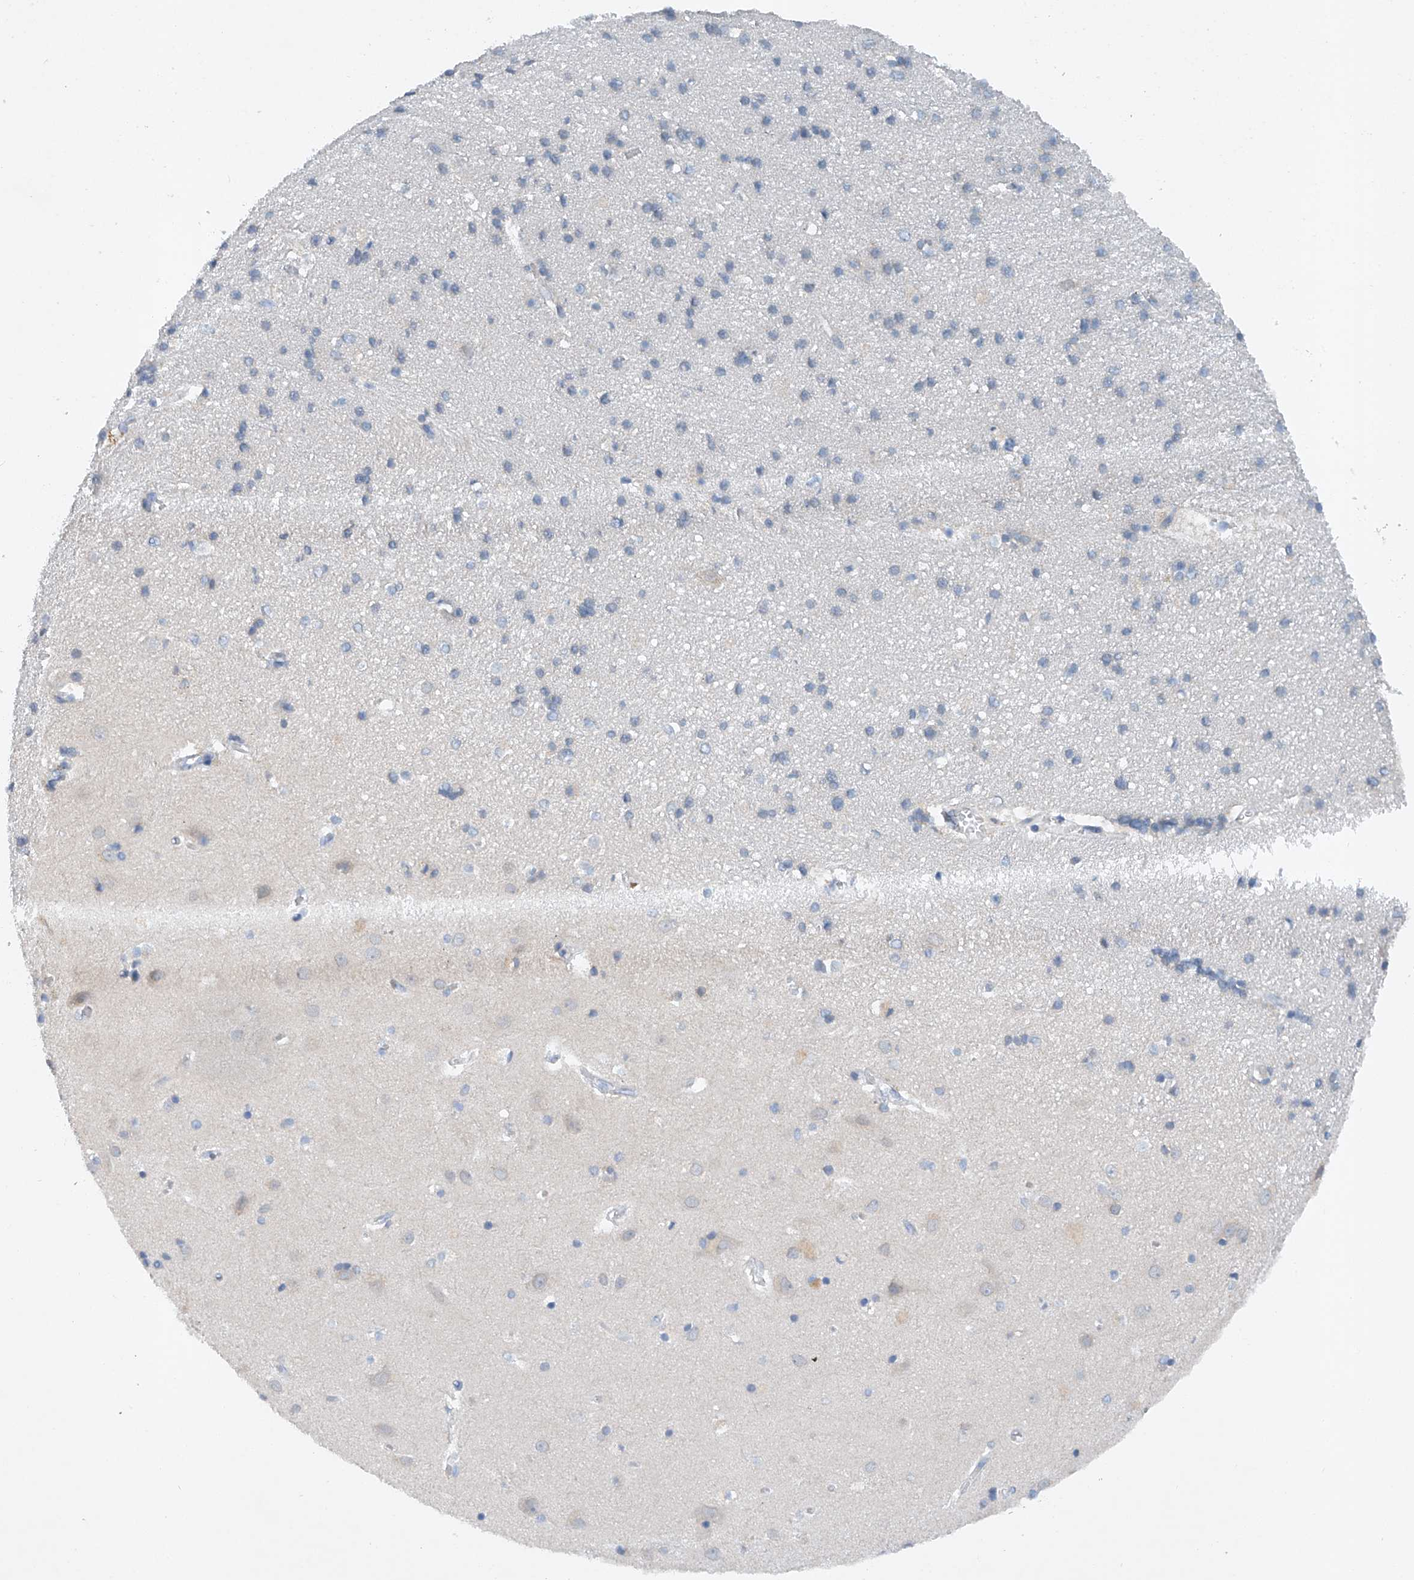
{"staining": {"intensity": "negative", "quantity": "none", "location": "none"}, "tissue": "cerebral cortex", "cell_type": "Endothelial cells", "image_type": "normal", "snomed": [{"axis": "morphology", "description": "Normal tissue, NOS"}, {"axis": "topography", "description": "Cerebral cortex"}], "caption": "High magnification brightfield microscopy of unremarkable cerebral cortex stained with DAB (brown) and counterstained with hematoxylin (blue): endothelial cells show no significant expression. Nuclei are stained in blue.", "gene": "CEP85L", "patient": {"sex": "male", "age": 54}}